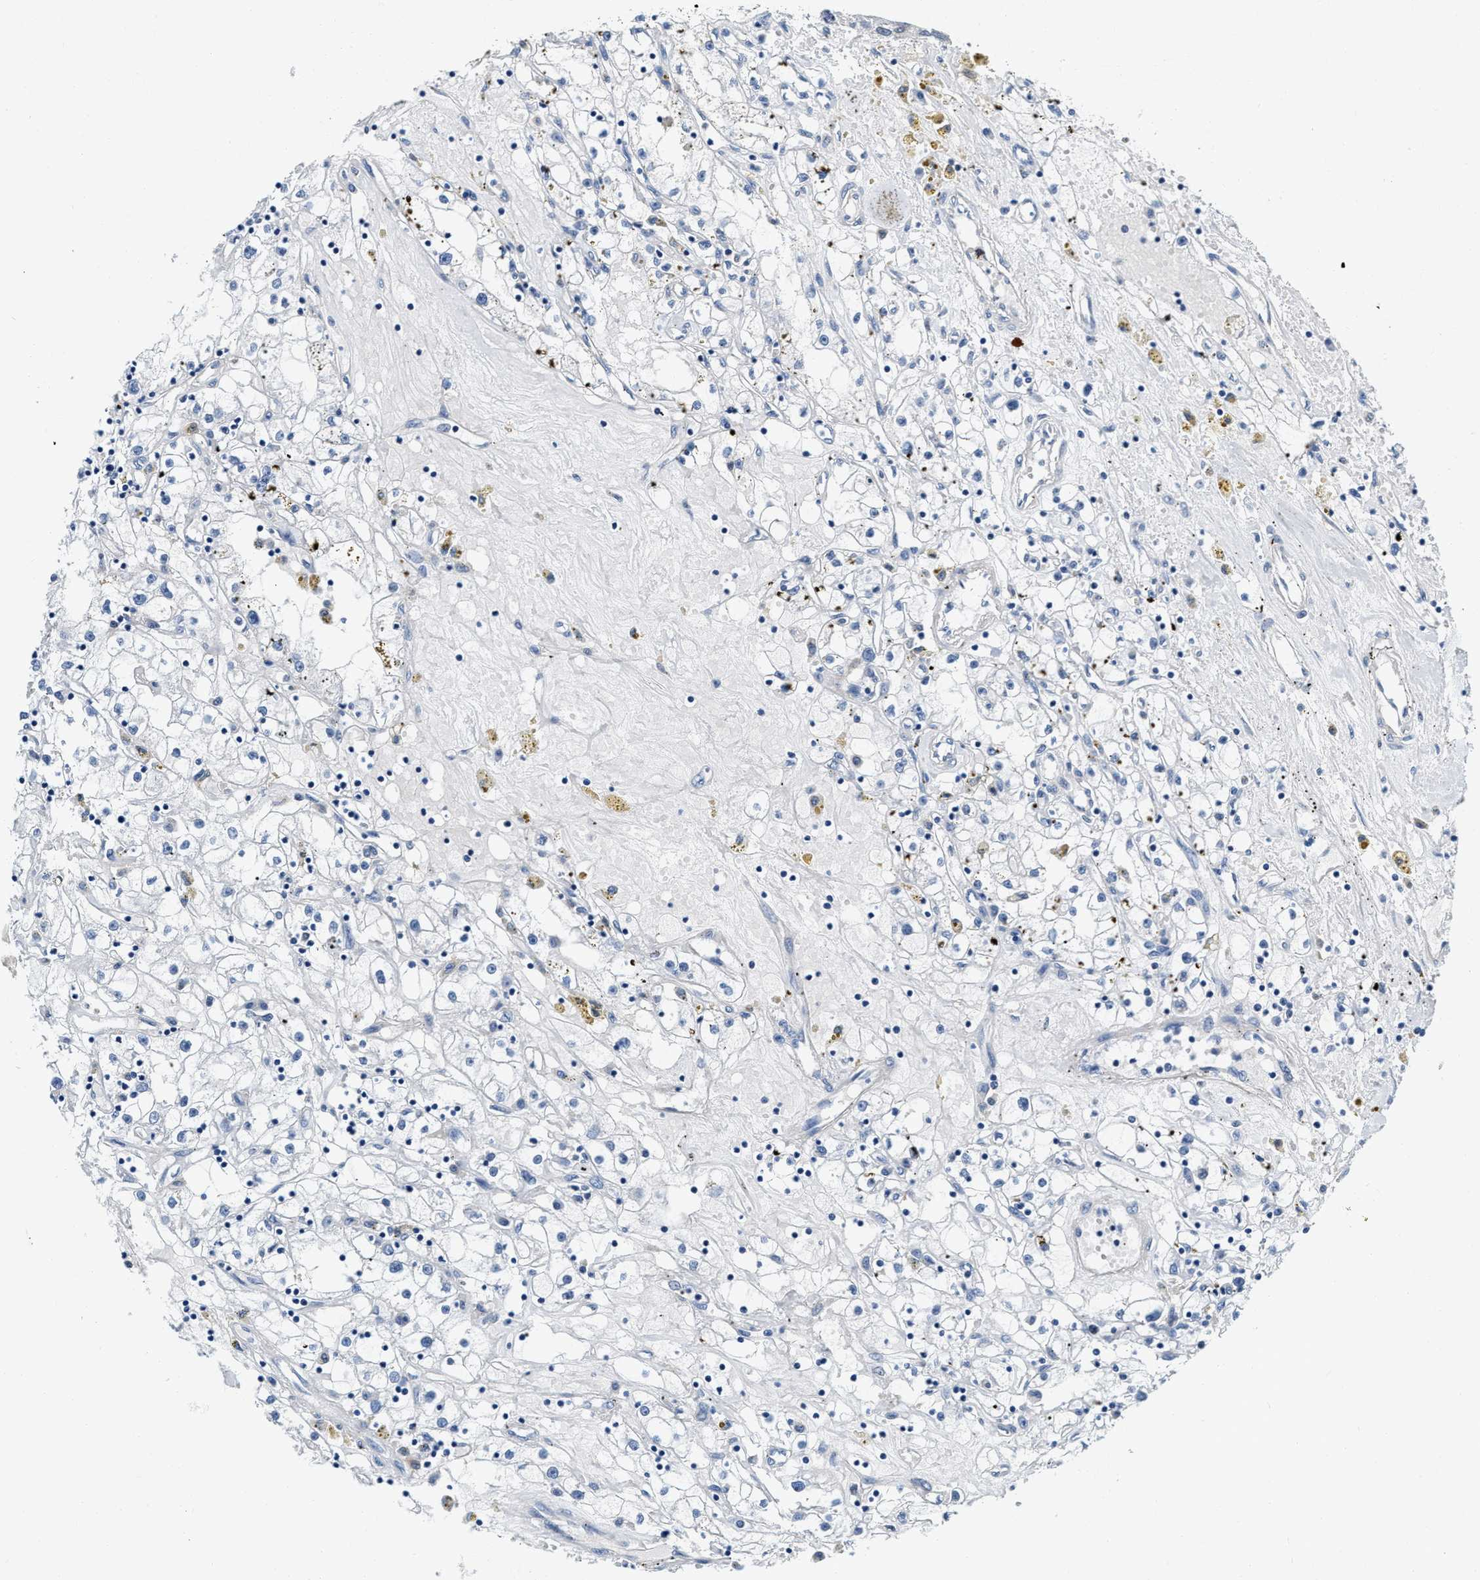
{"staining": {"intensity": "negative", "quantity": "none", "location": "none"}, "tissue": "renal cancer", "cell_type": "Tumor cells", "image_type": "cancer", "snomed": [{"axis": "morphology", "description": "Adenocarcinoma, NOS"}, {"axis": "topography", "description": "Kidney"}], "caption": "This photomicrograph is of renal adenocarcinoma stained with immunohistochemistry to label a protein in brown with the nuclei are counter-stained blue. There is no positivity in tumor cells.", "gene": "EIF2AK2", "patient": {"sex": "male", "age": 56}}